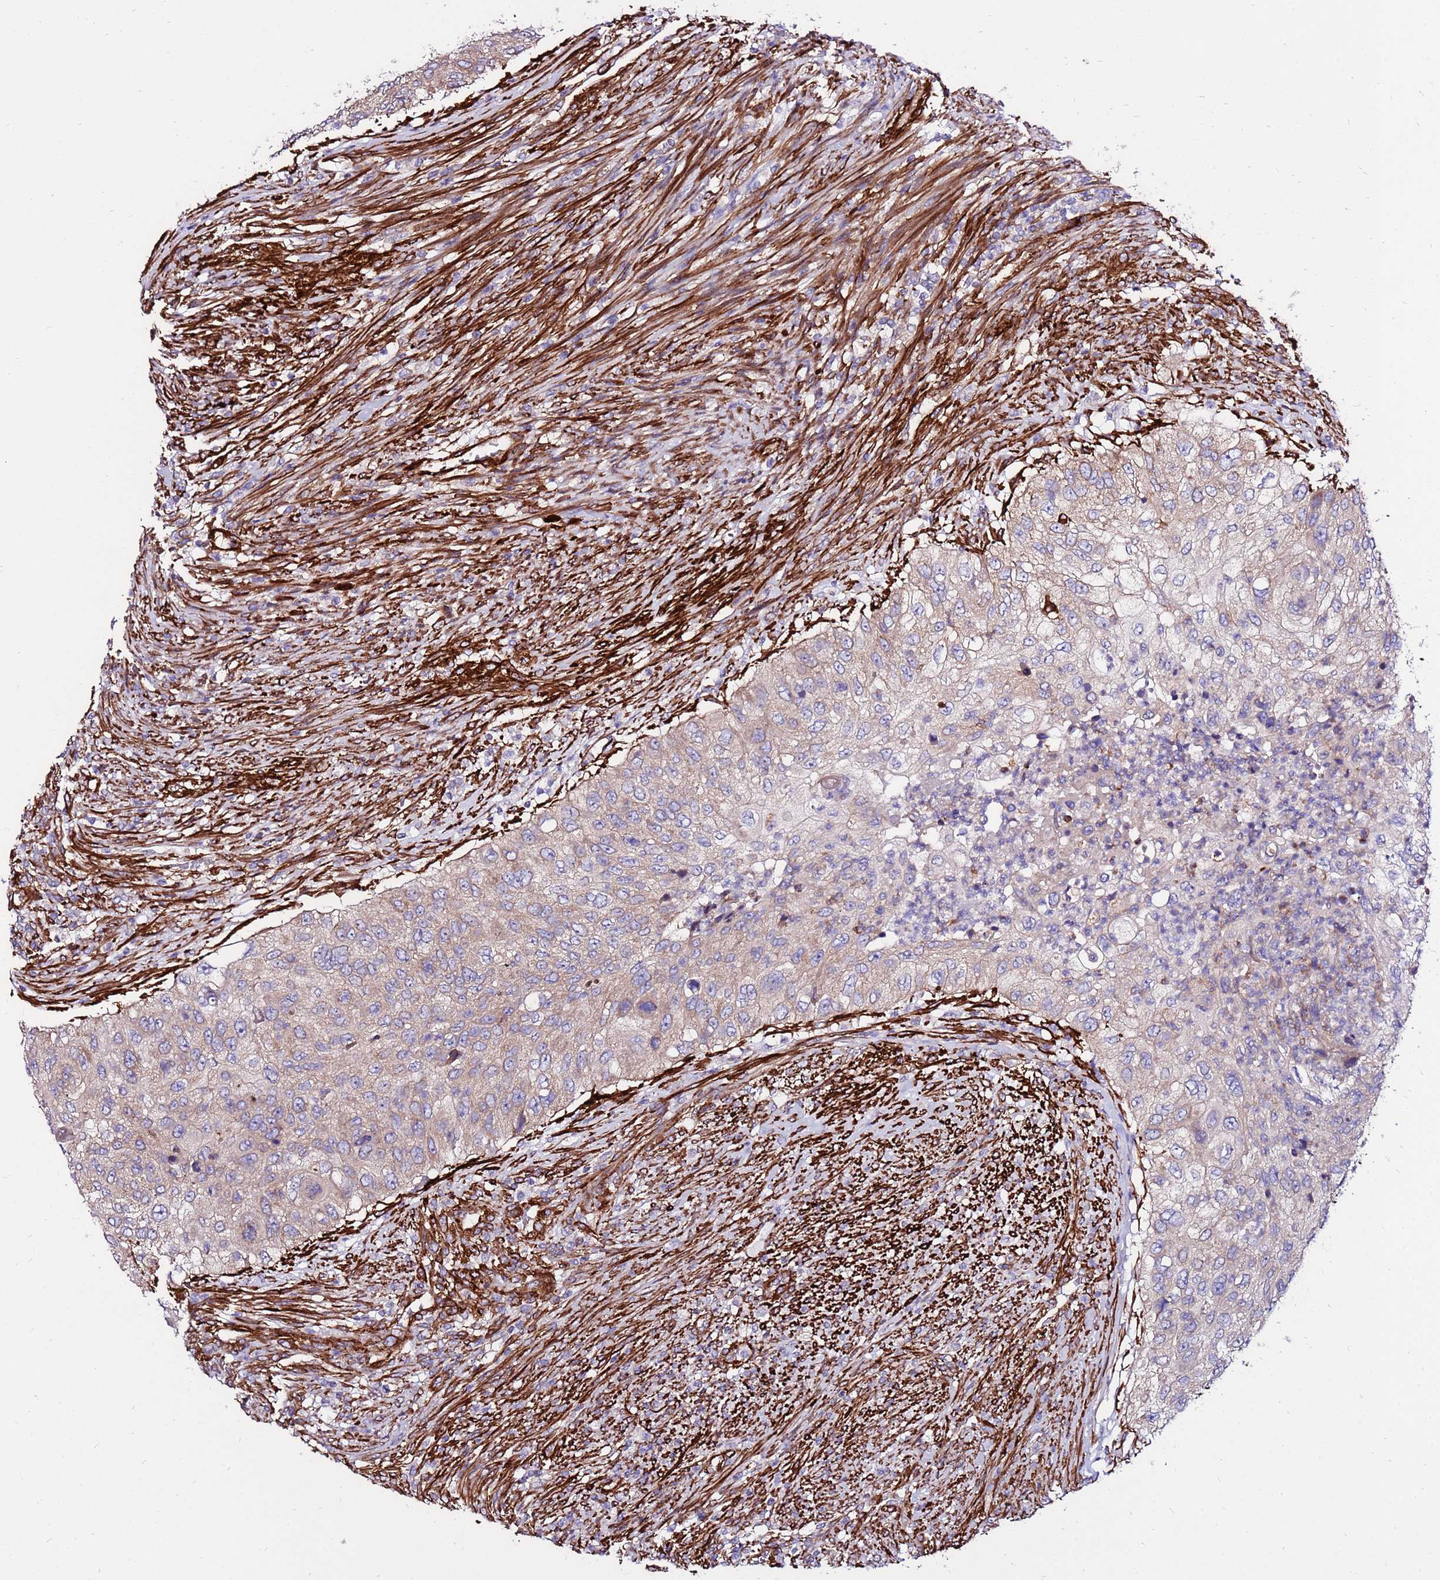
{"staining": {"intensity": "weak", "quantity": ">75%", "location": "cytoplasmic/membranous"}, "tissue": "urothelial cancer", "cell_type": "Tumor cells", "image_type": "cancer", "snomed": [{"axis": "morphology", "description": "Urothelial carcinoma, High grade"}, {"axis": "topography", "description": "Urinary bladder"}], "caption": "DAB (3,3'-diaminobenzidine) immunohistochemical staining of human urothelial carcinoma (high-grade) displays weak cytoplasmic/membranous protein staining in about >75% of tumor cells.", "gene": "EI24", "patient": {"sex": "female", "age": 60}}